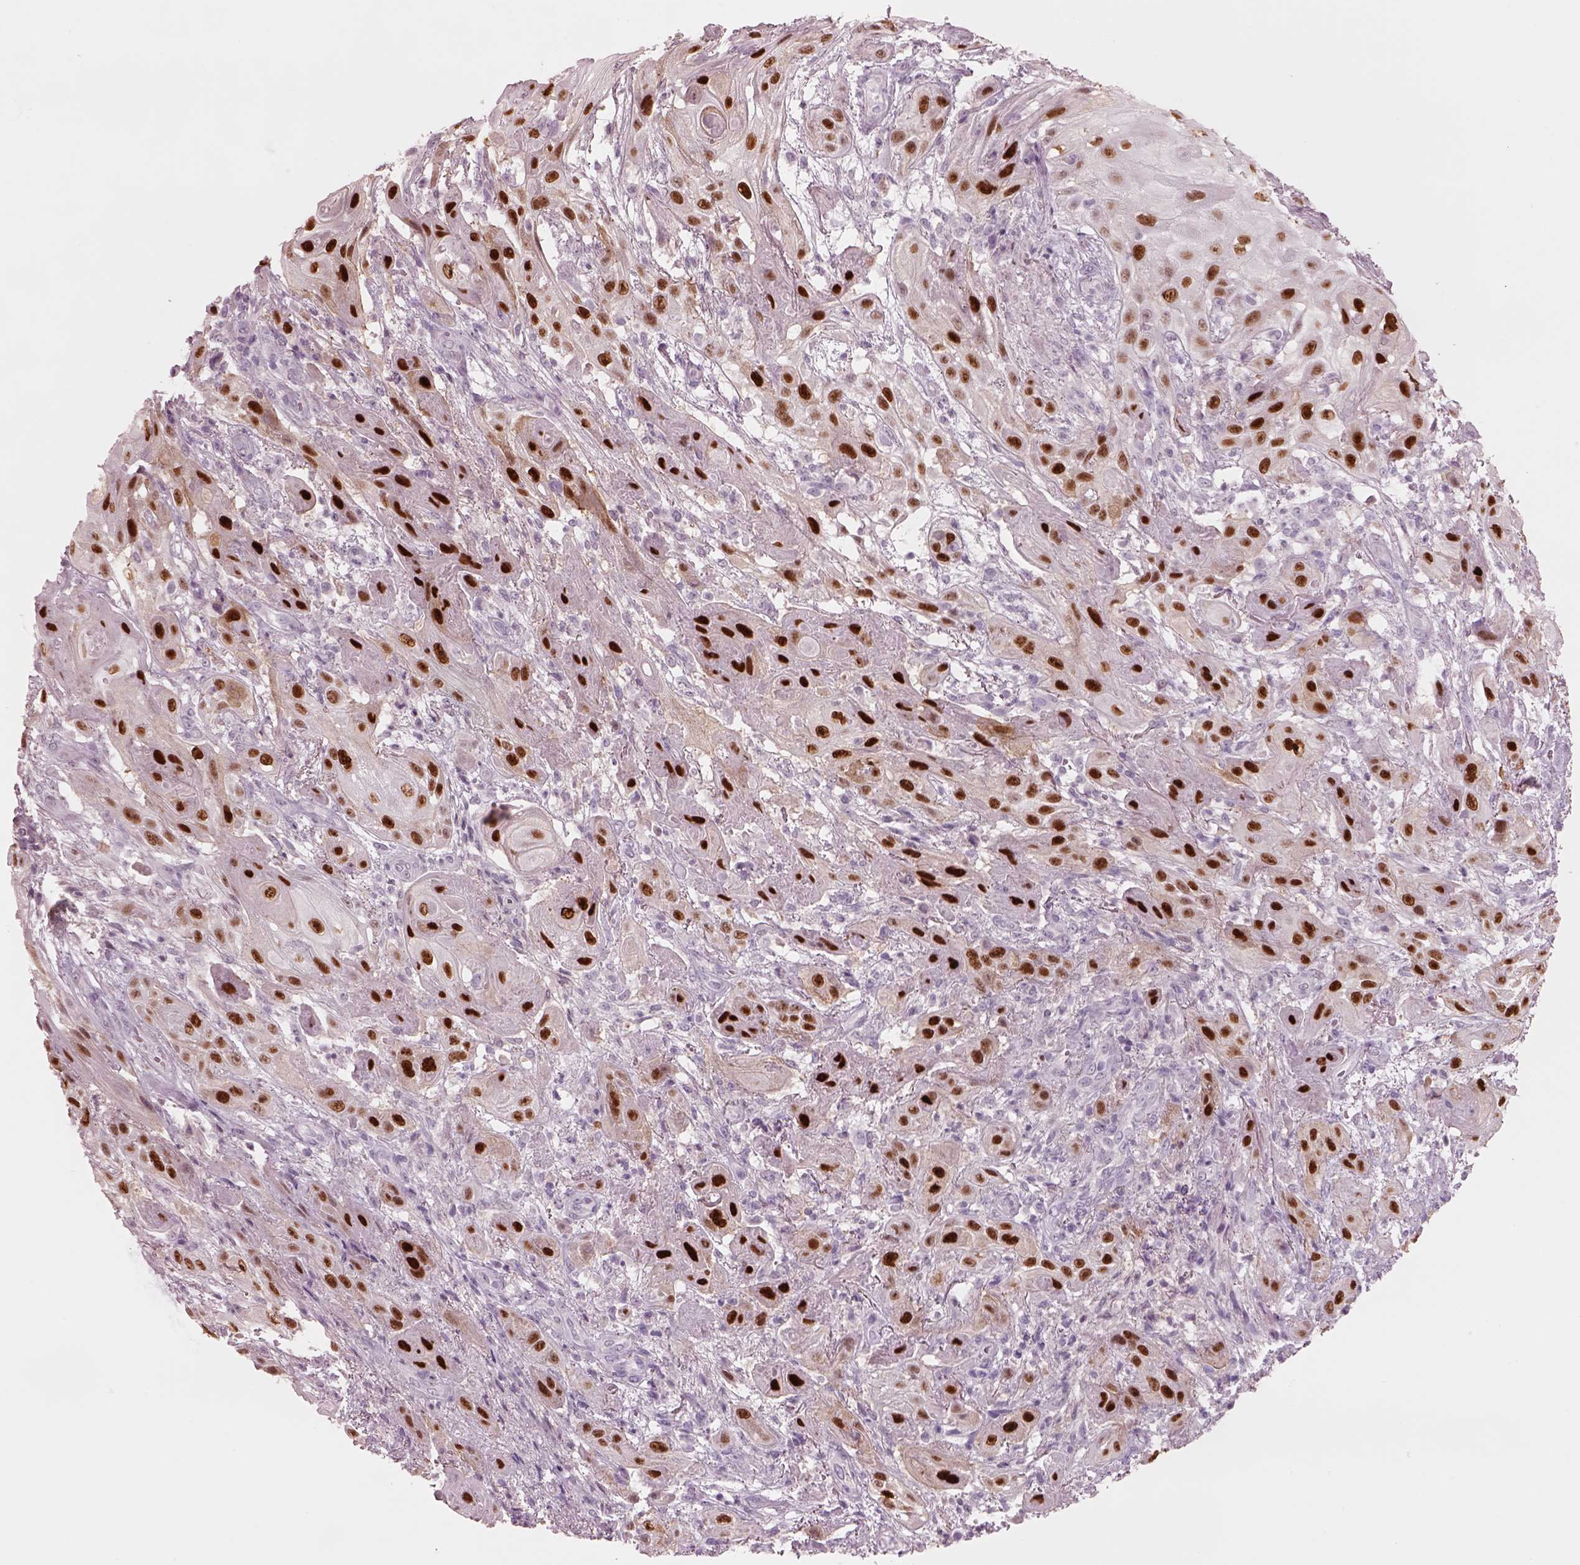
{"staining": {"intensity": "strong", "quantity": ">75%", "location": "nuclear"}, "tissue": "skin cancer", "cell_type": "Tumor cells", "image_type": "cancer", "snomed": [{"axis": "morphology", "description": "Squamous cell carcinoma, NOS"}, {"axis": "topography", "description": "Skin"}], "caption": "IHC of skin cancer shows high levels of strong nuclear positivity in about >75% of tumor cells.", "gene": "SOX9", "patient": {"sex": "male", "age": 62}}